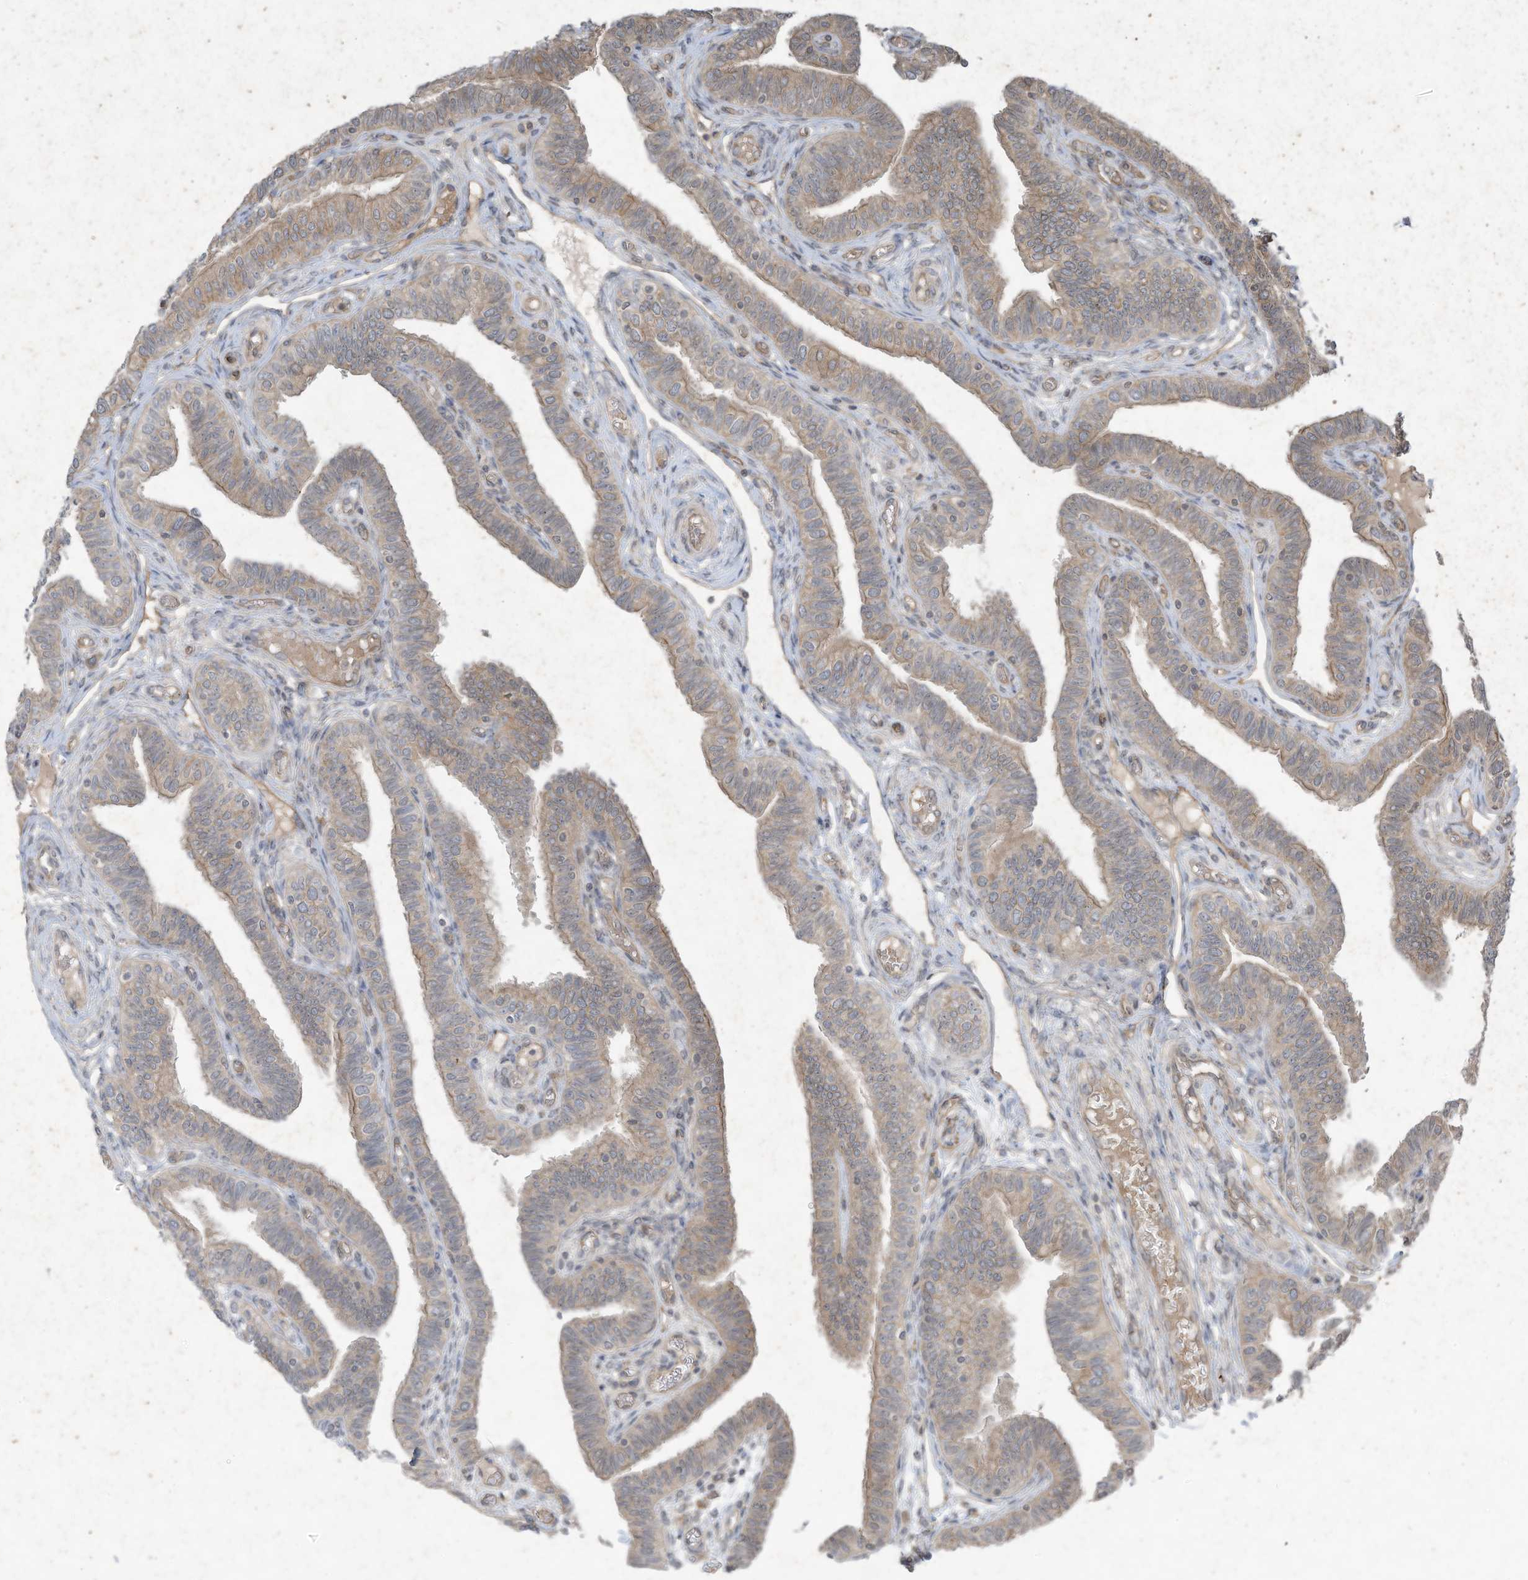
{"staining": {"intensity": "weak", "quantity": "25%-75%", "location": "cytoplasmic/membranous"}, "tissue": "fallopian tube", "cell_type": "Glandular cells", "image_type": "normal", "snomed": [{"axis": "morphology", "description": "Normal tissue, NOS"}, {"axis": "topography", "description": "Fallopian tube"}], "caption": "Immunohistochemical staining of unremarkable human fallopian tube reveals 25%-75% levels of weak cytoplasmic/membranous protein positivity in about 25%-75% of glandular cells.", "gene": "MATN2", "patient": {"sex": "female", "age": 39}}